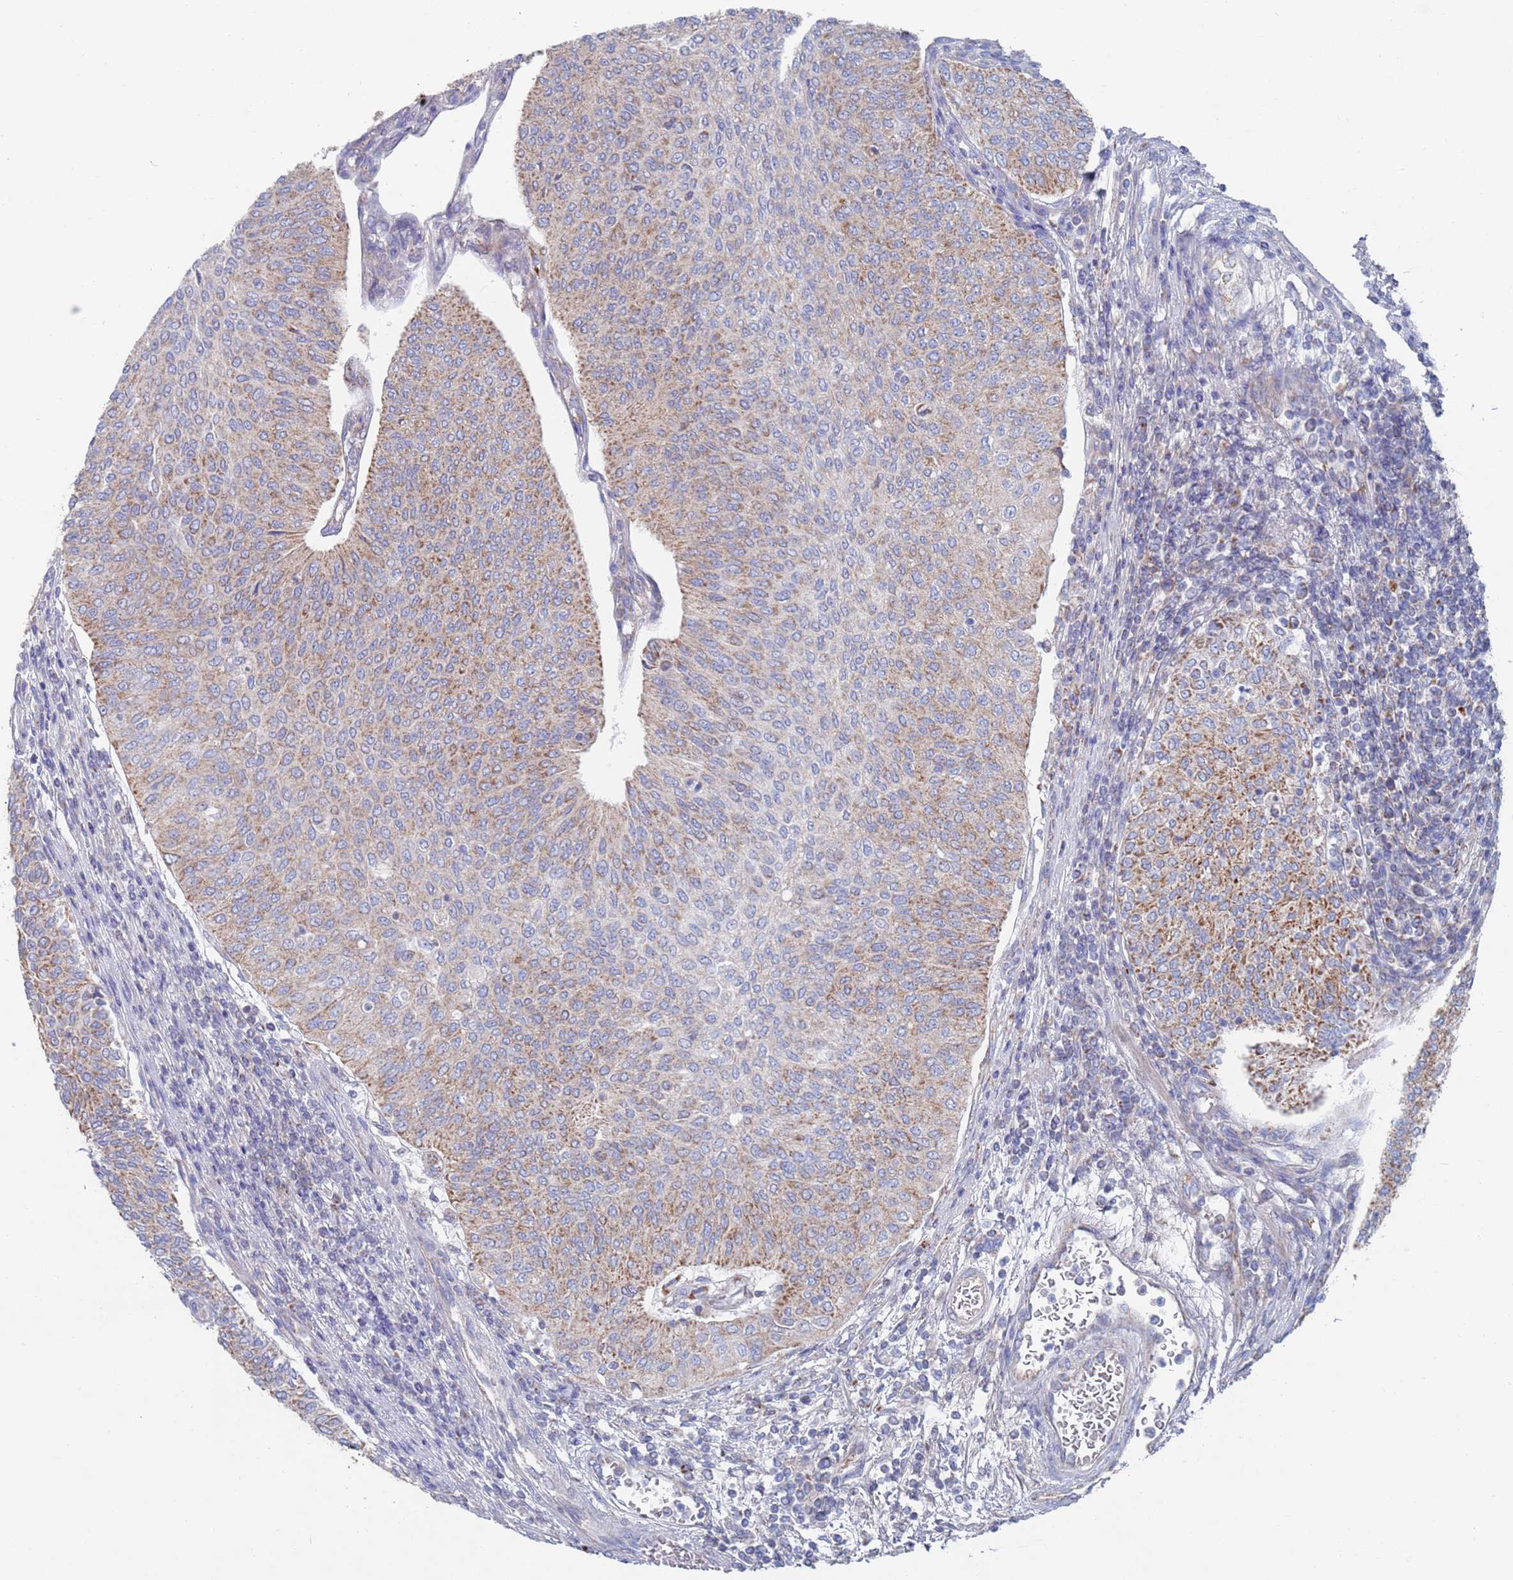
{"staining": {"intensity": "moderate", "quantity": "25%-75%", "location": "cytoplasmic/membranous"}, "tissue": "urothelial cancer", "cell_type": "Tumor cells", "image_type": "cancer", "snomed": [{"axis": "morphology", "description": "Urothelial carcinoma, High grade"}, {"axis": "topography", "description": "Urinary bladder"}], "caption": "IHC of urothelial carcinoma (high-grade) reveals medium levels of moderate cytoplasmic/membranous staining in about 25%-75% of tumor cells. (Stains: DAB in brown, nuclei in blue, Microscopy: brightfield microscopy at high magnification).", "gene": "MRPL22", "patient": {"sex": "female", "age": 79}}